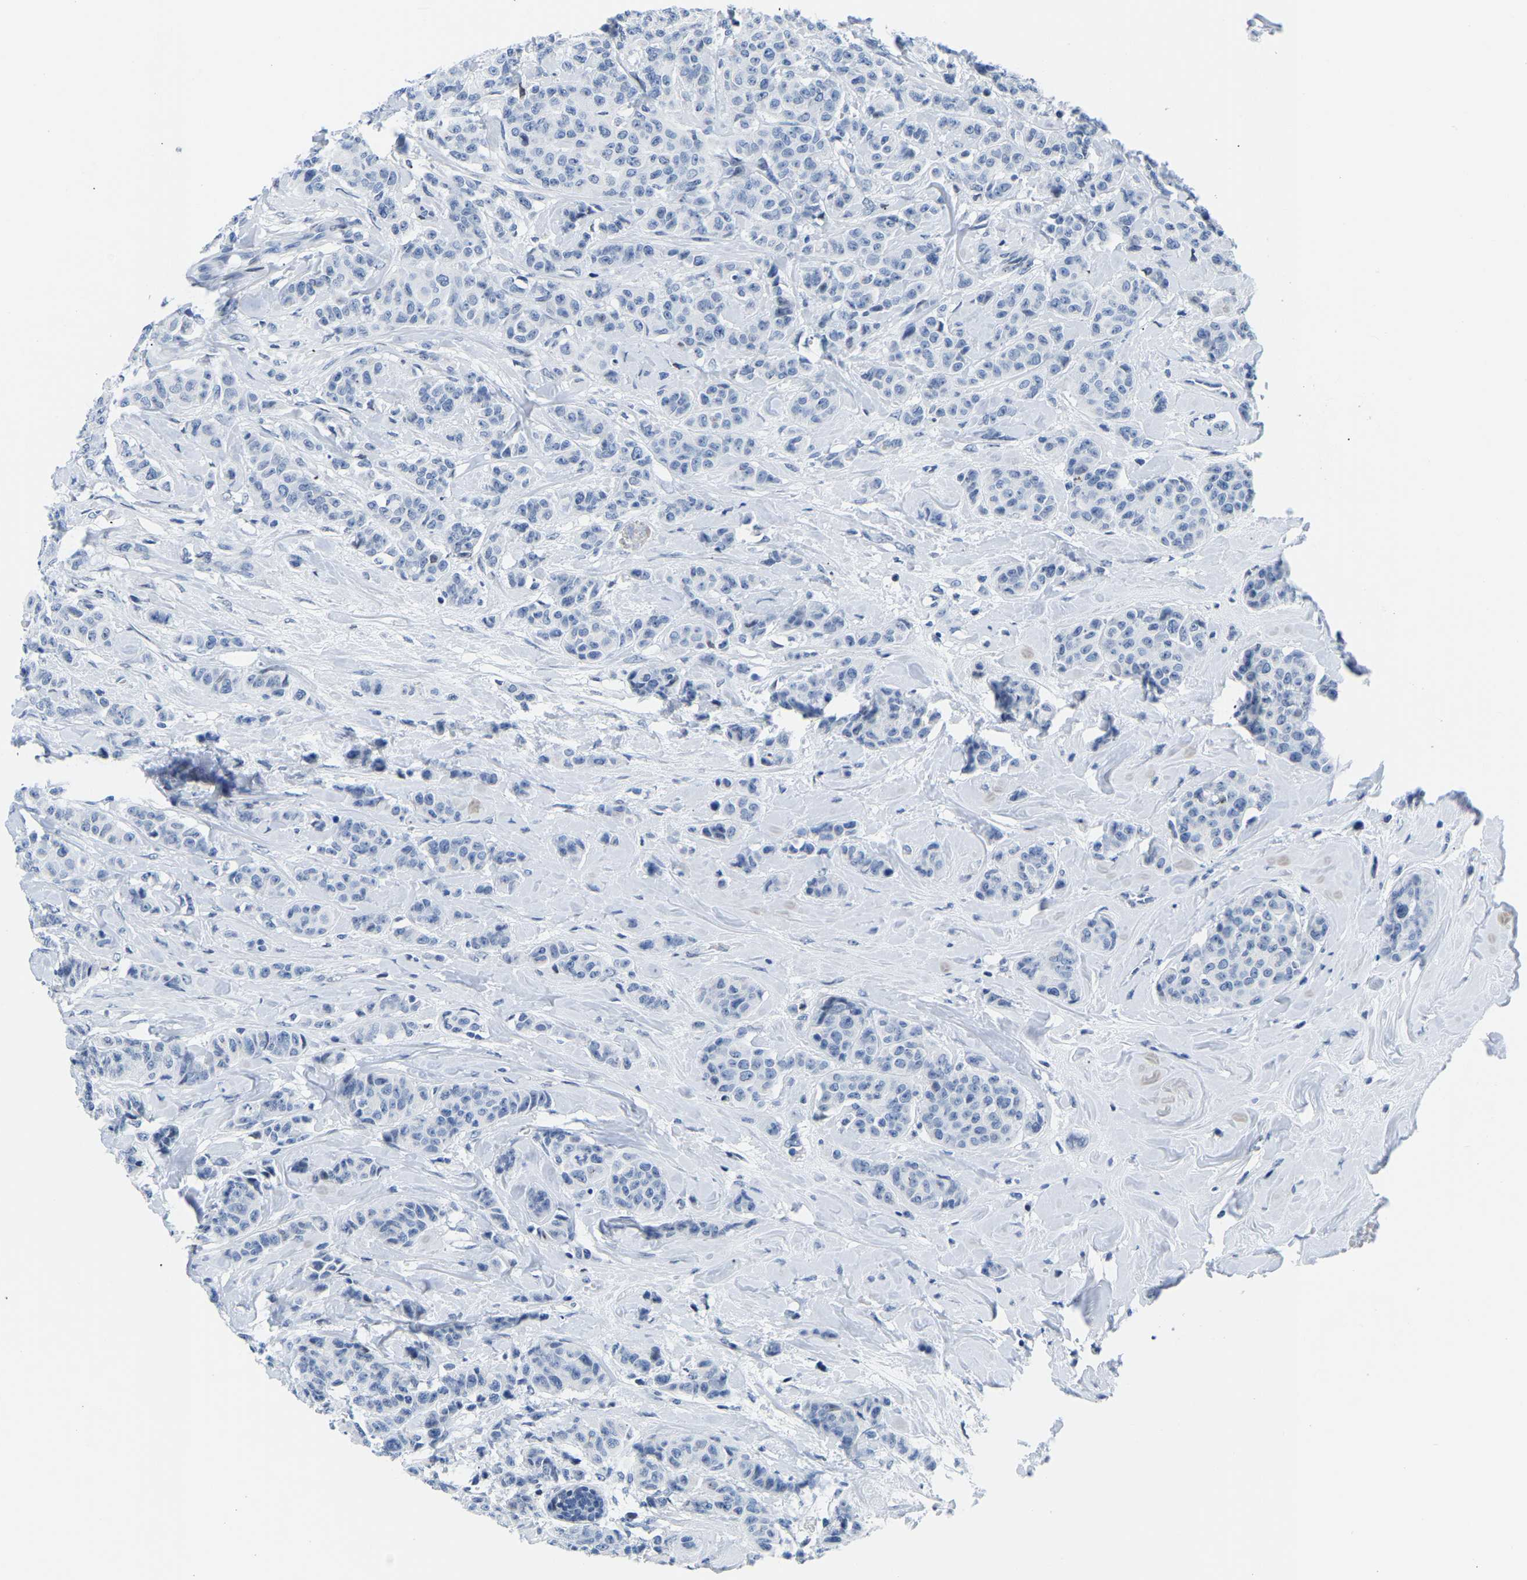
{"staining": {"intensity": "negative", "quantity": "none", "location": "none"}, "tissue": "breast cancer", "cell_type": "Tumor cells", "image_type": "cancer", "snomed": [{"axis": "morphology", "description": "Normal tissue, NOS"}, {"axis": "morphology", "description": "Duct carcinoma"}, {"axis": "topography", "description": "Breast"}], "caption": "Immunohistochemistry (IHC) of human breast cancer (intraductal carcinoma) demonstrates no staining in tumor cells.", "gene": "UPK3A", "patient": {"sex": "female", "age": 40}}